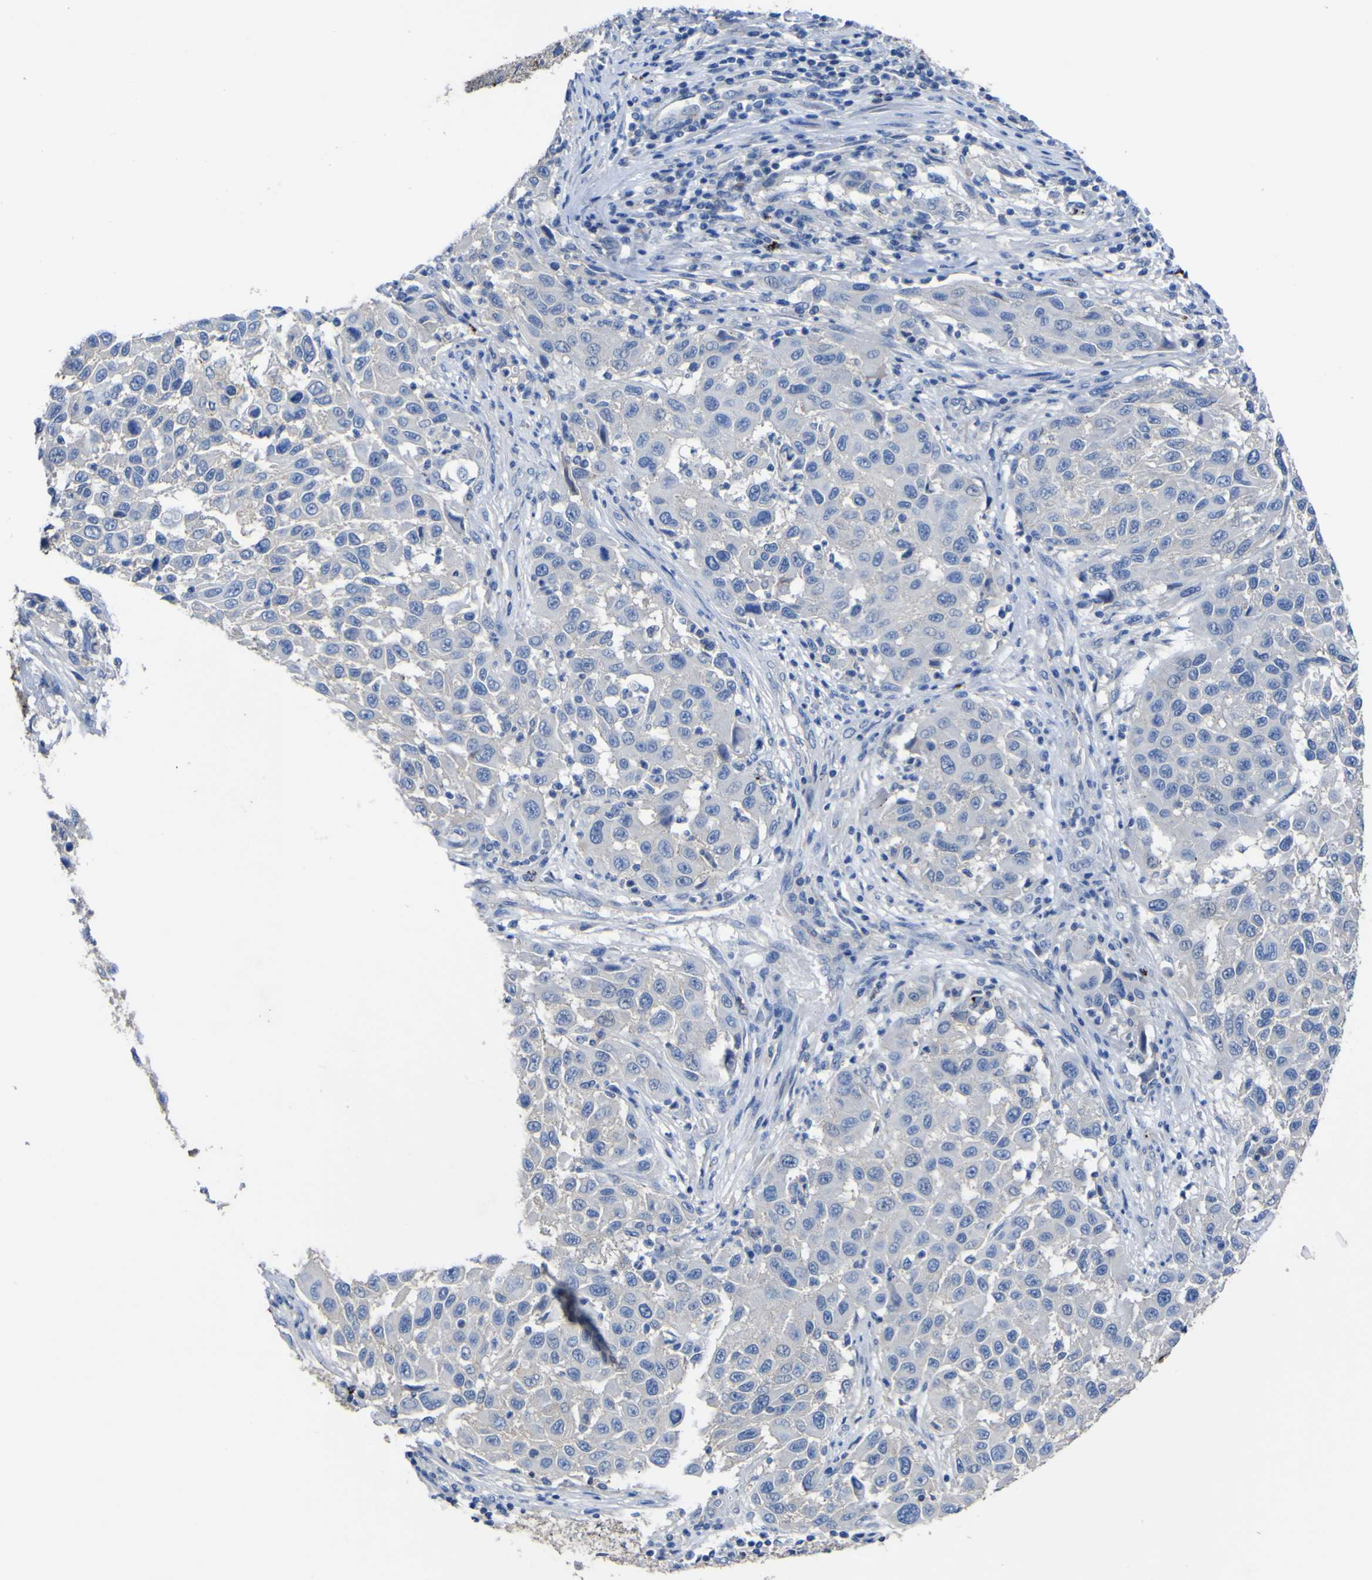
{"staining": {"intensity": "negative", "quantity": "none", "location": "none"}, "tissue": "melanoma", "cell_type": "Tumor cells", "image_type": "cancer", "snomed": [{"axis": "morphology", "description": "Malignant melanoma, Metastatic site"}, {"axis": "topography", "description": "Lymph node"}], "caption": "This is an IHC image of malignant melanoma (metastatic site). There is no expression in tumor cells.", "gene": "AGO4", "patient": {"sex": "male", "age": 61}}